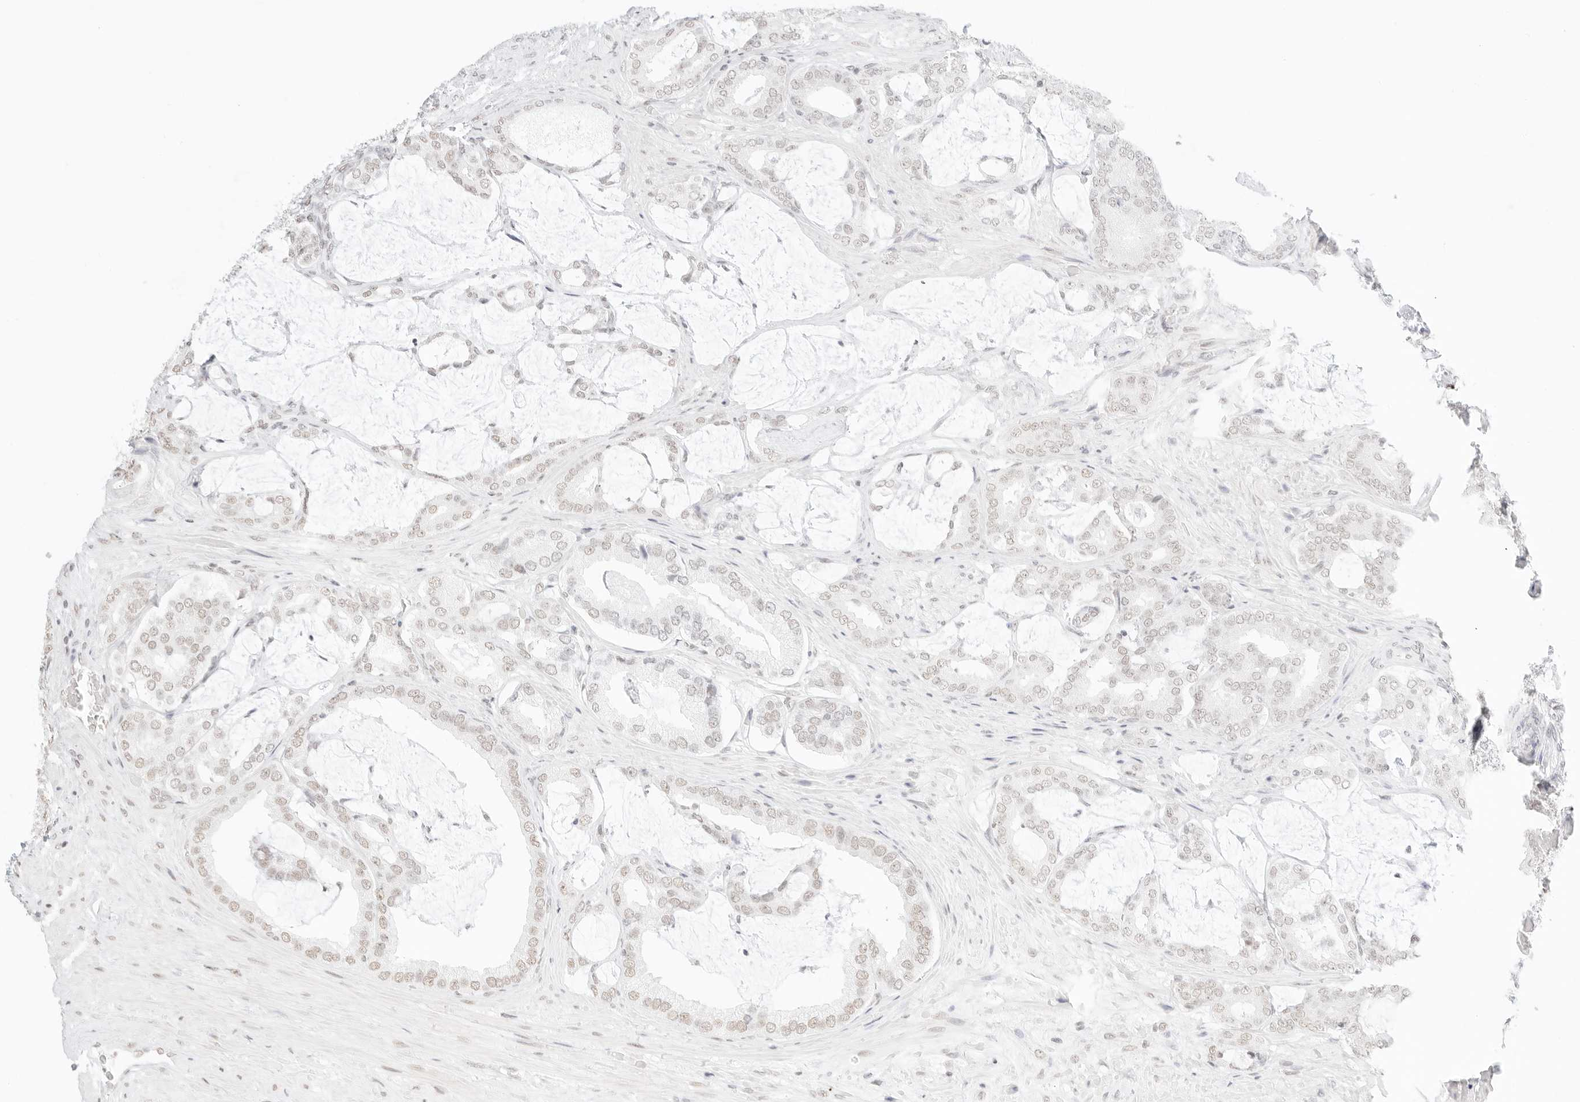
{"staining": {"intensity": "negative", "quantity": "none", "location": "none"}, "tissue": "prostate cancer", "cell_type": "Tumor cells", "image_type": "cancer", "snomed": [{"axis": "morphology", "description": "Adenocarcinoma, Low grade"}, {"axis": "topography", "description": "Prostate"}], "caption": "Immunohistochemical staining of human prostate low-grade adenocarcinoma demonstrates no significant staining in tumor cells. The staining is performed using DAB brown chromogen with nuclei counter-stained in using hematoxylin.", "gene": "FBLN5", "patient": {"sex": "male", "age": 71}}